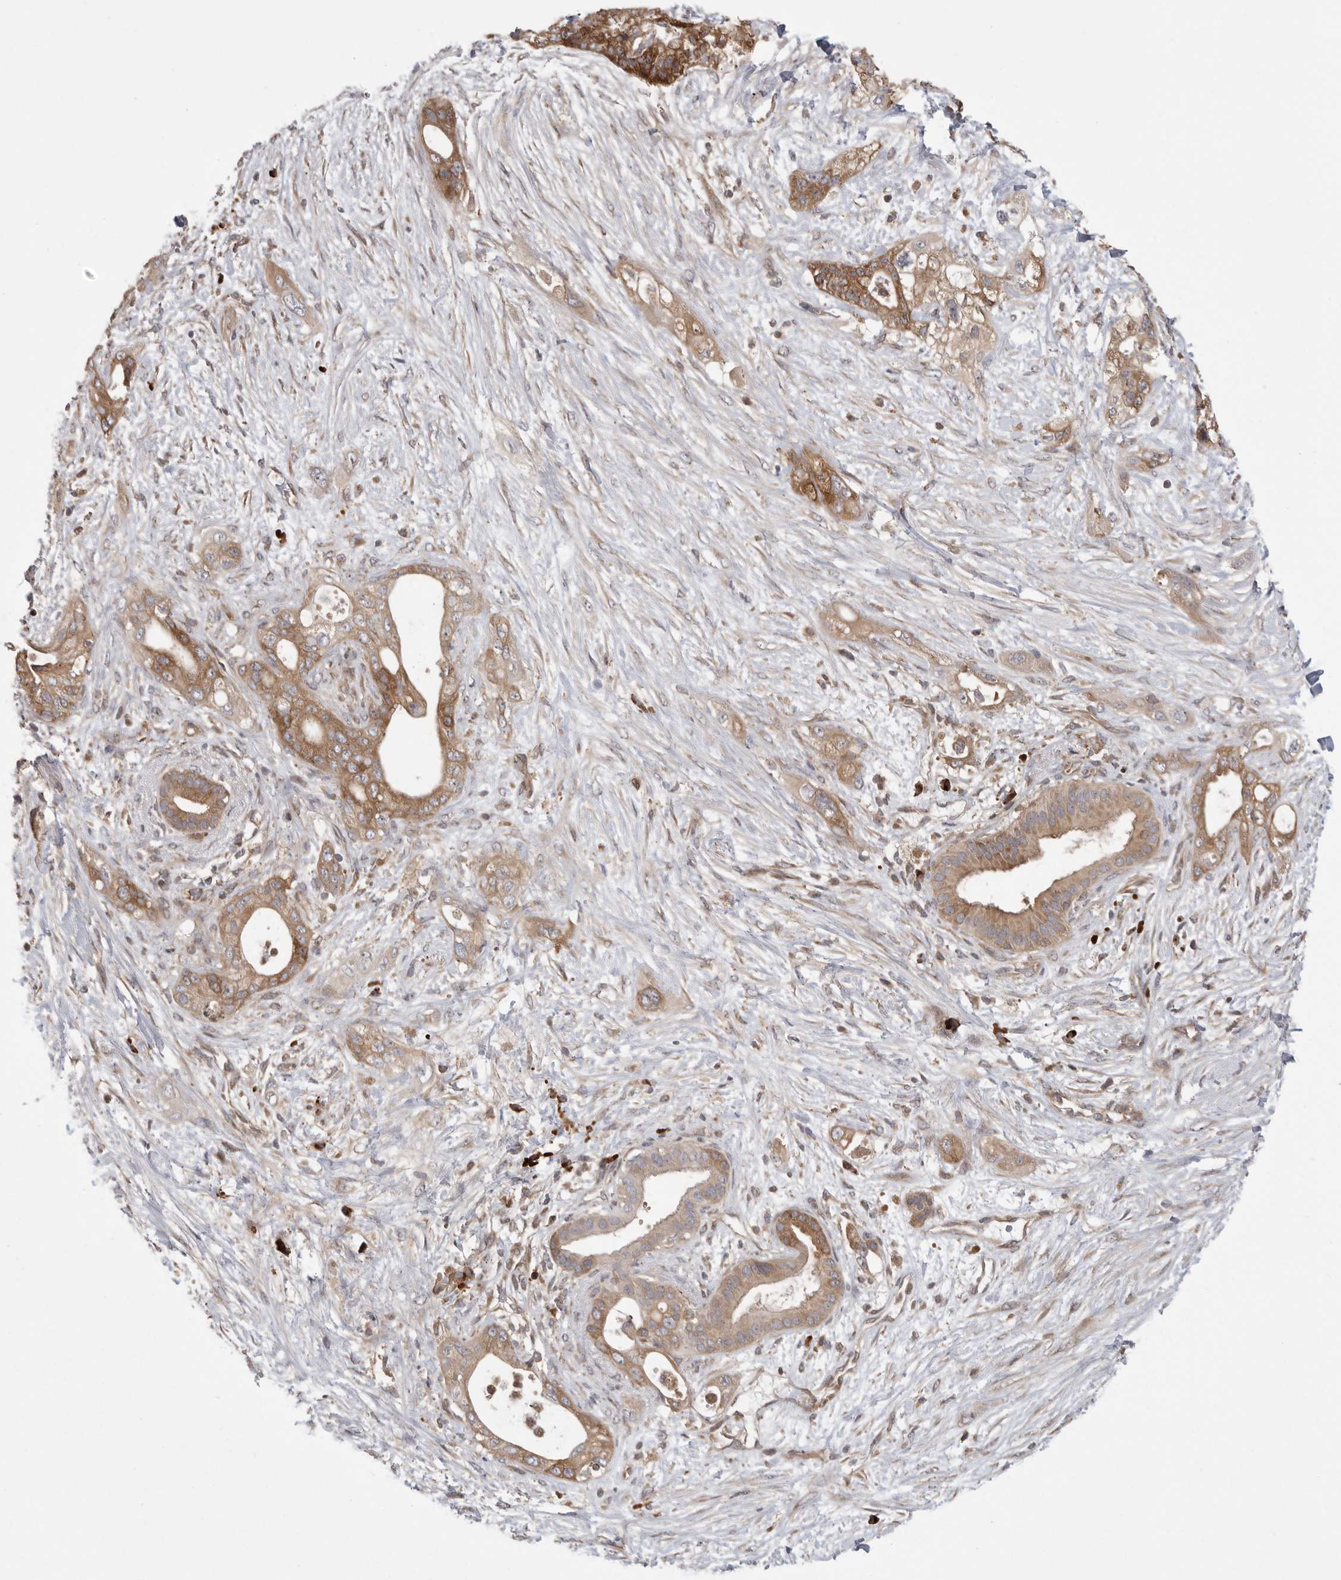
{"staining": {"intensity": "strong", "quantity": ">75%", "location": "cytoplasmic/membranous"}, "tissue": "pancreatic cancer", "cell_type": "Tumor cells", "image_type": "cancer", "snomed": [{"axis": "morphology", "description": "Adenocarcinoma, NOS"}, {"axis": "topography", "description": "Pancreas"}], "caption": "Strong cytoplasmic/membranous staining is seen in about >75% of tumor cells in pancreatic cancer (adenocarcinoma).", "gene": "OXR1", "patient": {"sex": "male", "age": 53}}